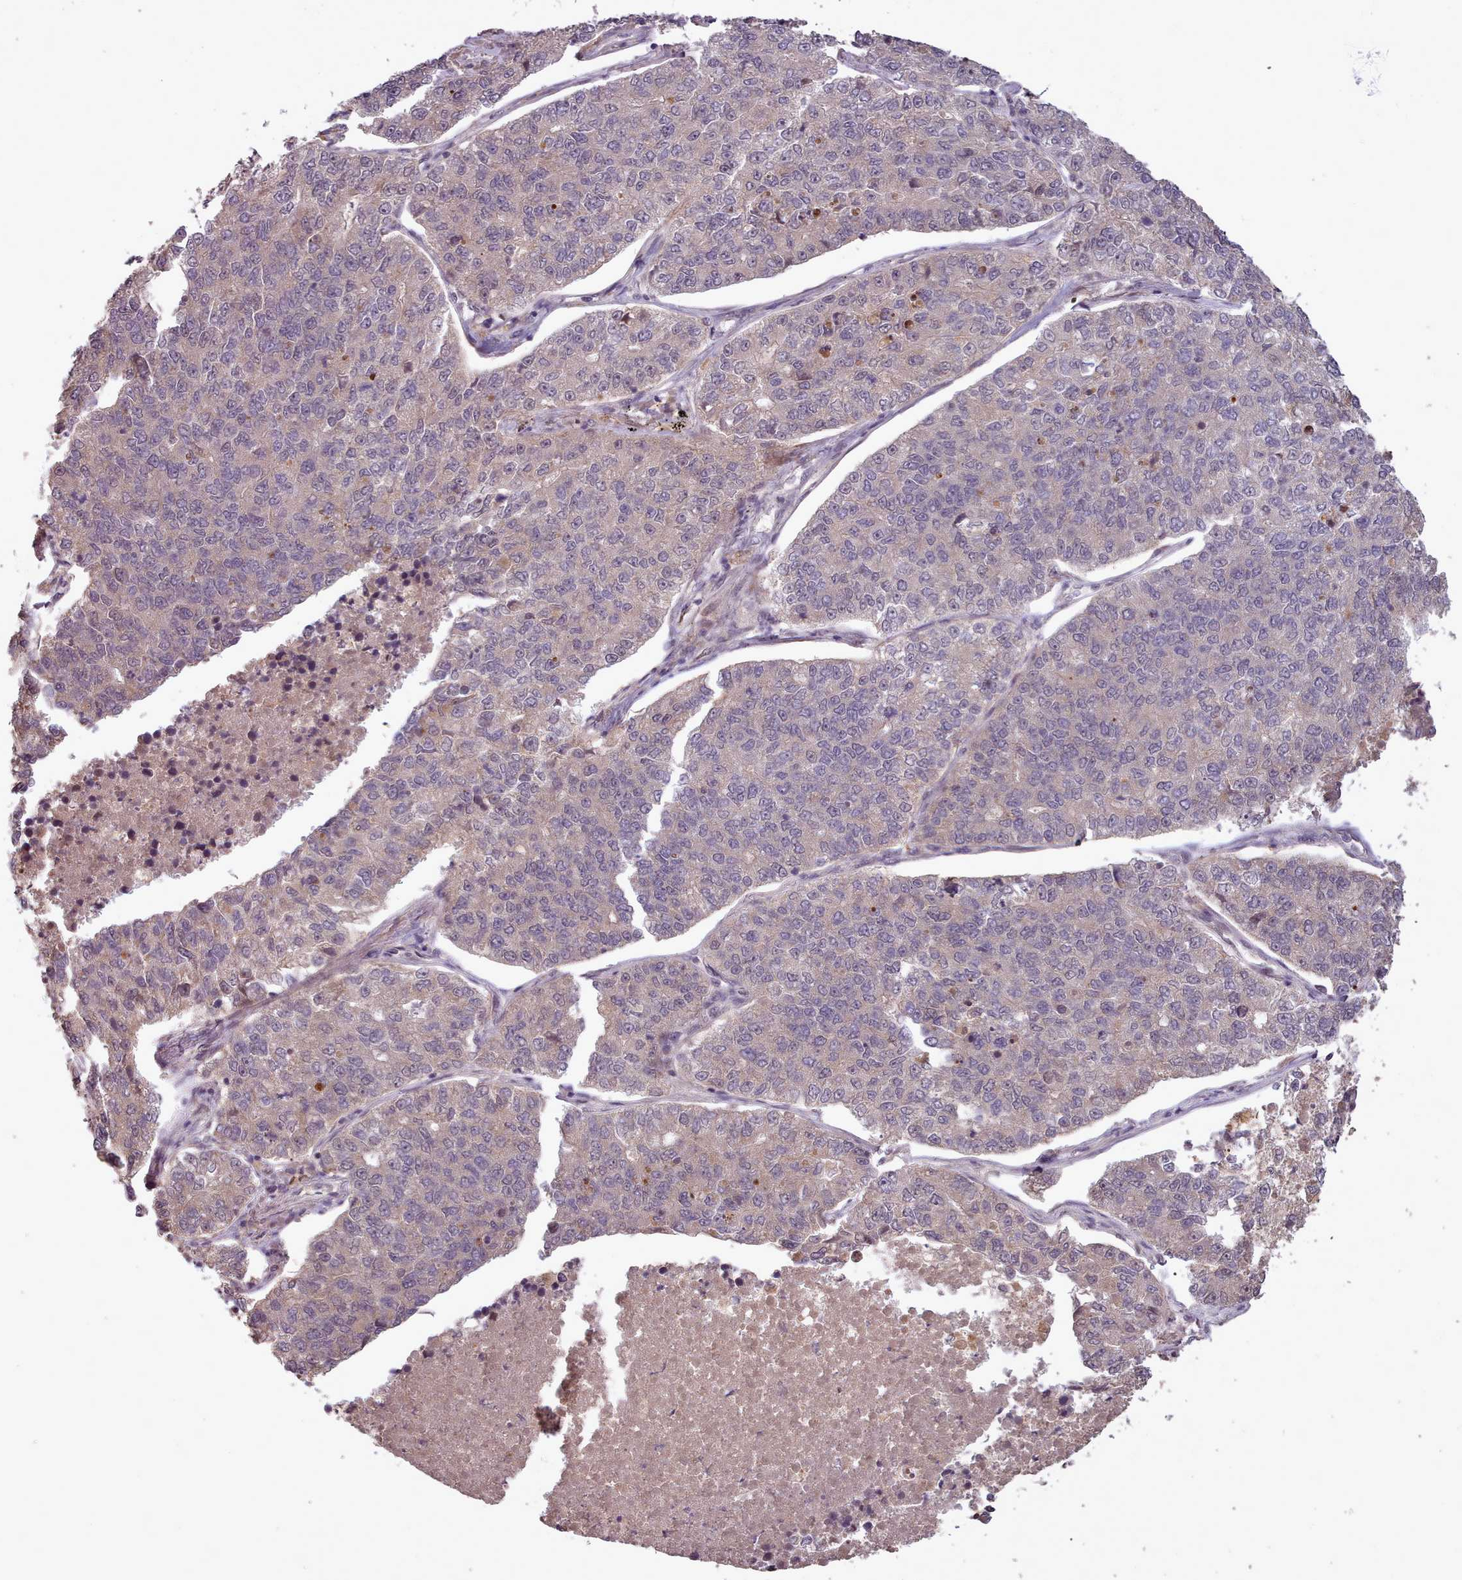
{"staining": {"intensity": "weak", "quantity": "<25%", "location": "cytoplasmic/membranous"}, "tissue": "lung cancer", "cell_type": "Tumor cells", "image_type": "cancer", "snomed": [{"axis": "morphology", "description": "Adenocarcinoma, NOS"}, {"axis": "topography", "description": "Lung"}], "caption": "Photomicrograph shows no protein staining in tumor cells of adenocarcinoma (lung) tissue.", "gene": "CDC6", "patient": {"sex": "male", "age": 49}}